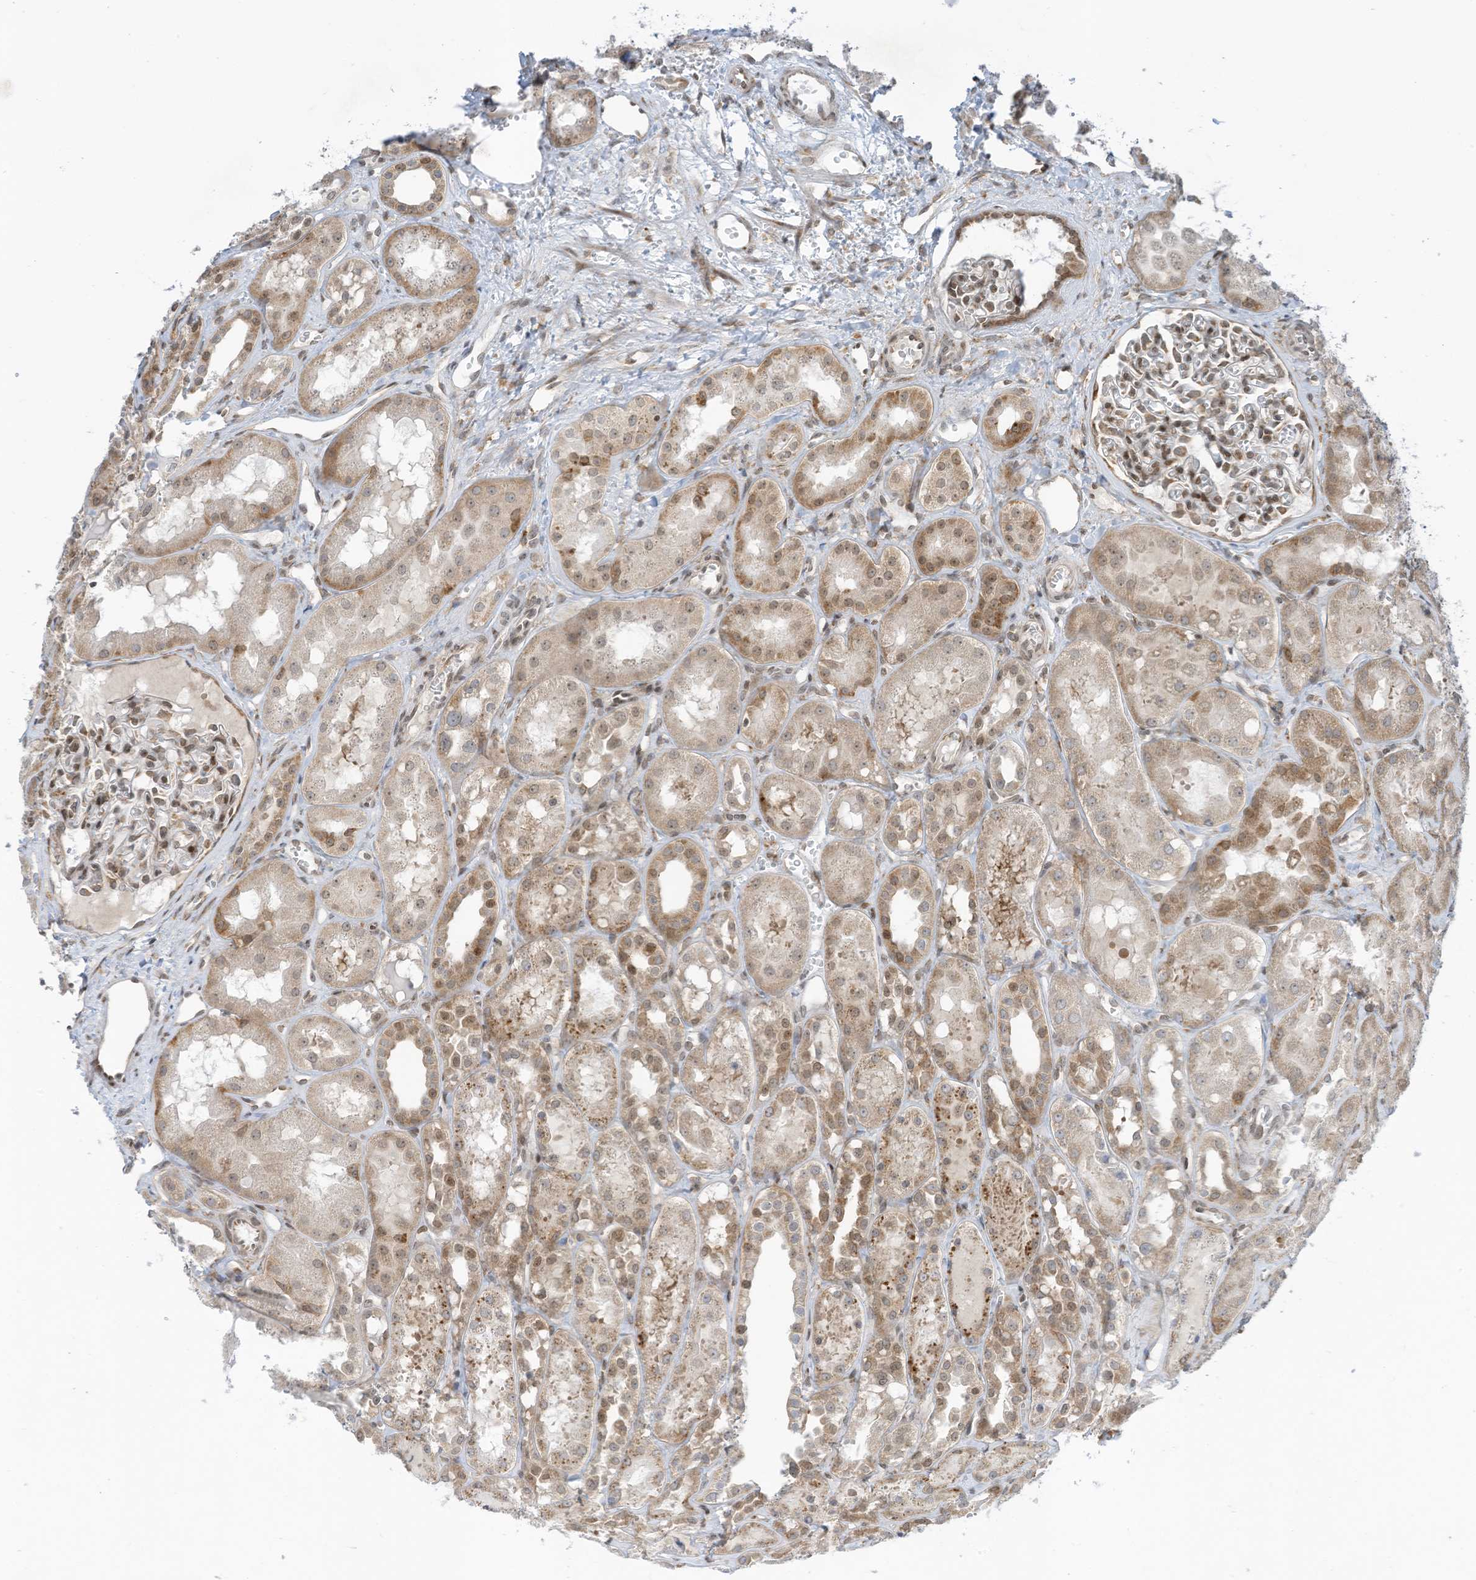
{"staining": {"intensity": "weak", "quantity": "25%-75%", "location": "cytoplasmic/membranous,nuclear"}, "tissue": "kidney", "cell_type": "Cells in glomeruli", "image_type": "normal", "snomed": [{"axis": "morphology", "description": "Normal tissue, NOS"}, {"axis": "topography", "description": "Kidney"}], "caption": "Protein expression analysis of unremarkable kidney displays weak cytoplasmic/membranous,nuclear staining in about 25%-75% of cells in glomeruli. The protein is shown in brown color, while the nuclei are stained blue.", "gene": "EDF1", "patient": {"sex": "male", "age": 16}}